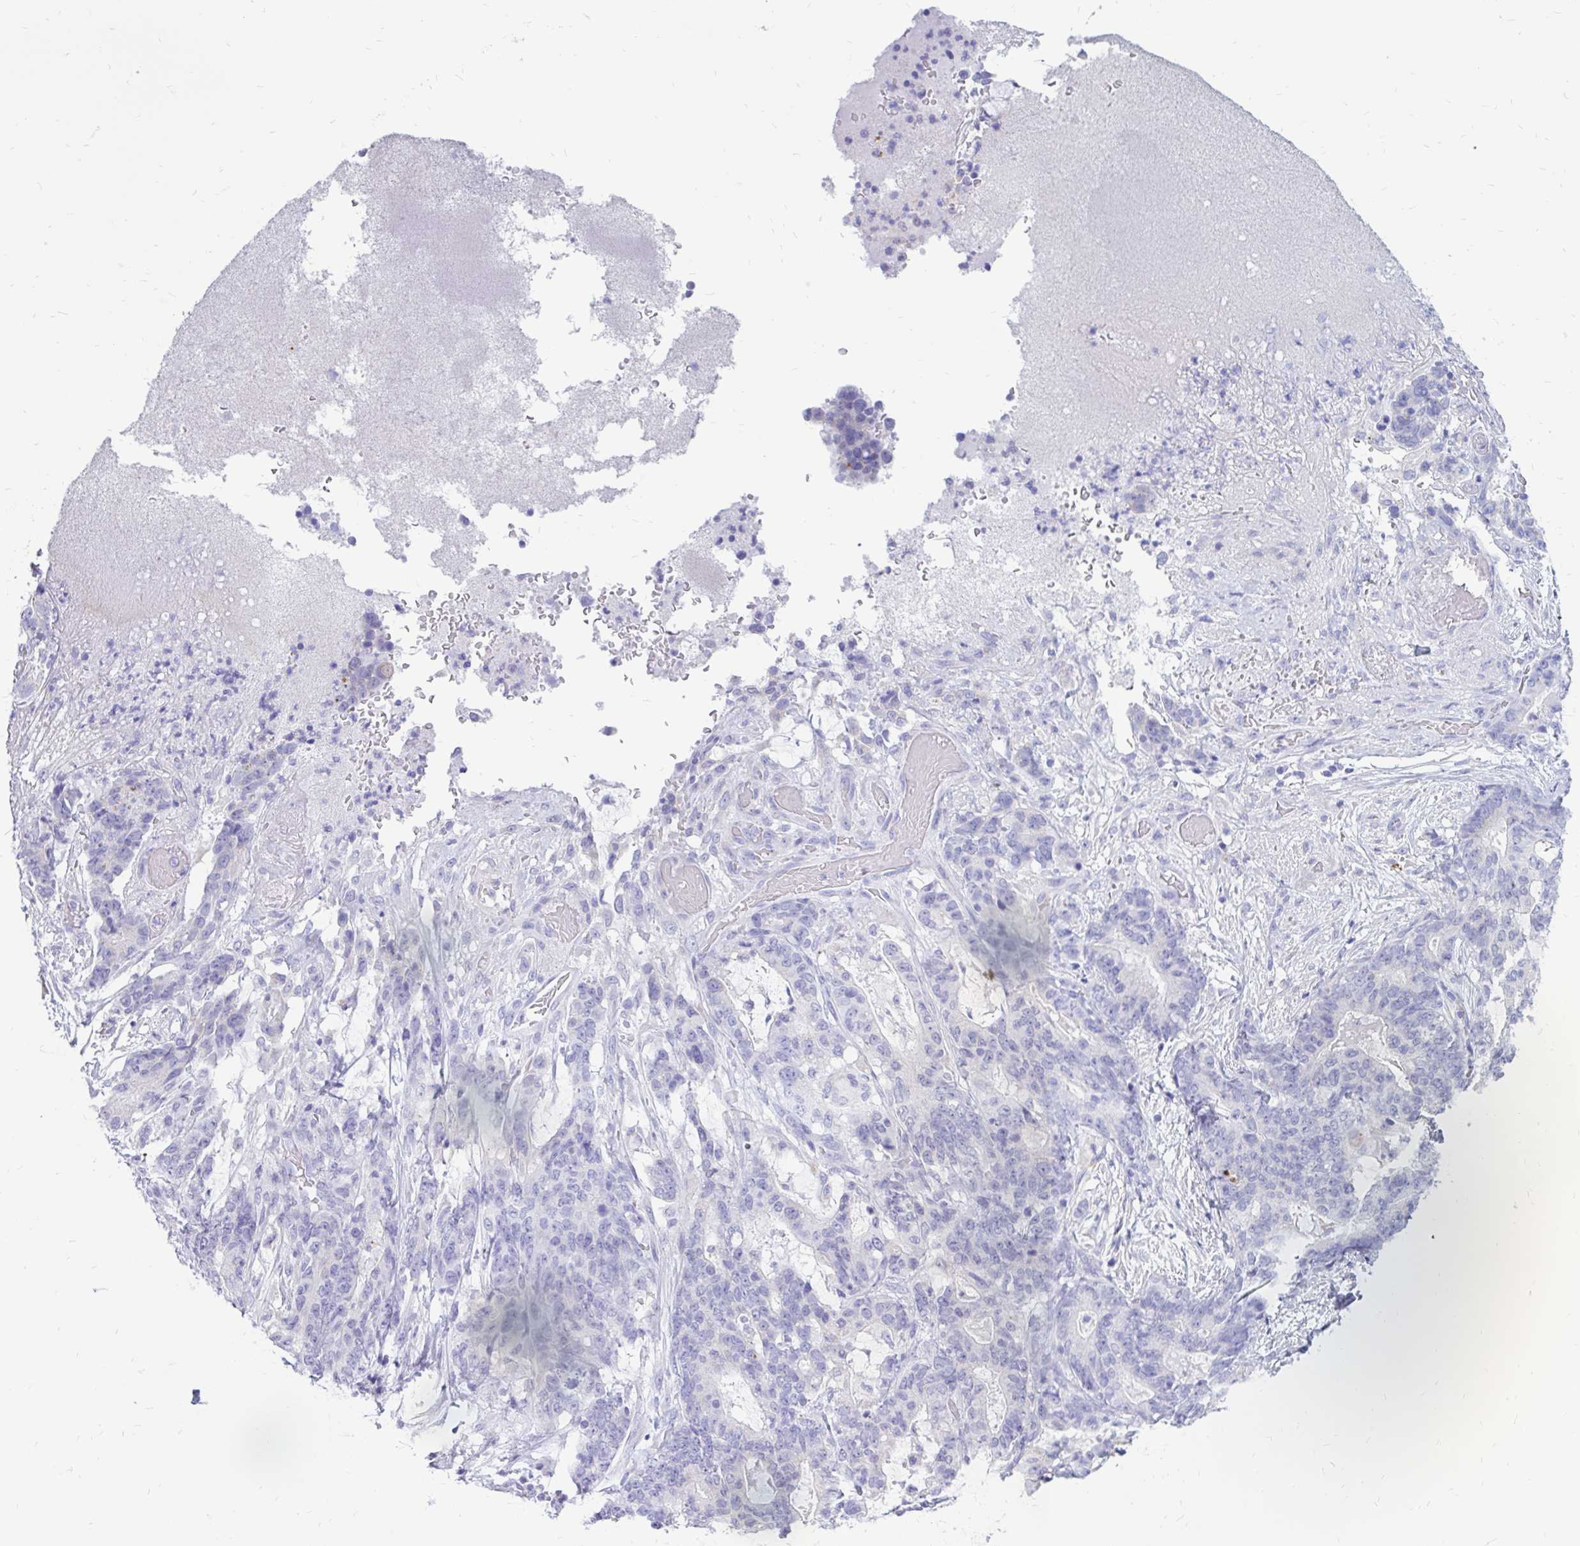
{"staining": {"intensity": "negative", "quantity": "none", "location": "none"}, "tissue": "stomach cancer", "cell_type": "Tumor cells", "image_type": "cancer", "snomed": [{"axis": "morphology", "description": "Normal tissue, NOS"}, {"axis": "morphology", "description": "Adenocarcinoma, NOS"}, {"axis": "topography", "description": "Stomach"}], "caption": "There is no significant positivity in tumor cells of stomach cancer (adenocarcinoma). (IHC, brightfield microscopy, high magnification).", "gene": "IGSF5", "patient": {"sex": "female", "age": 64}}